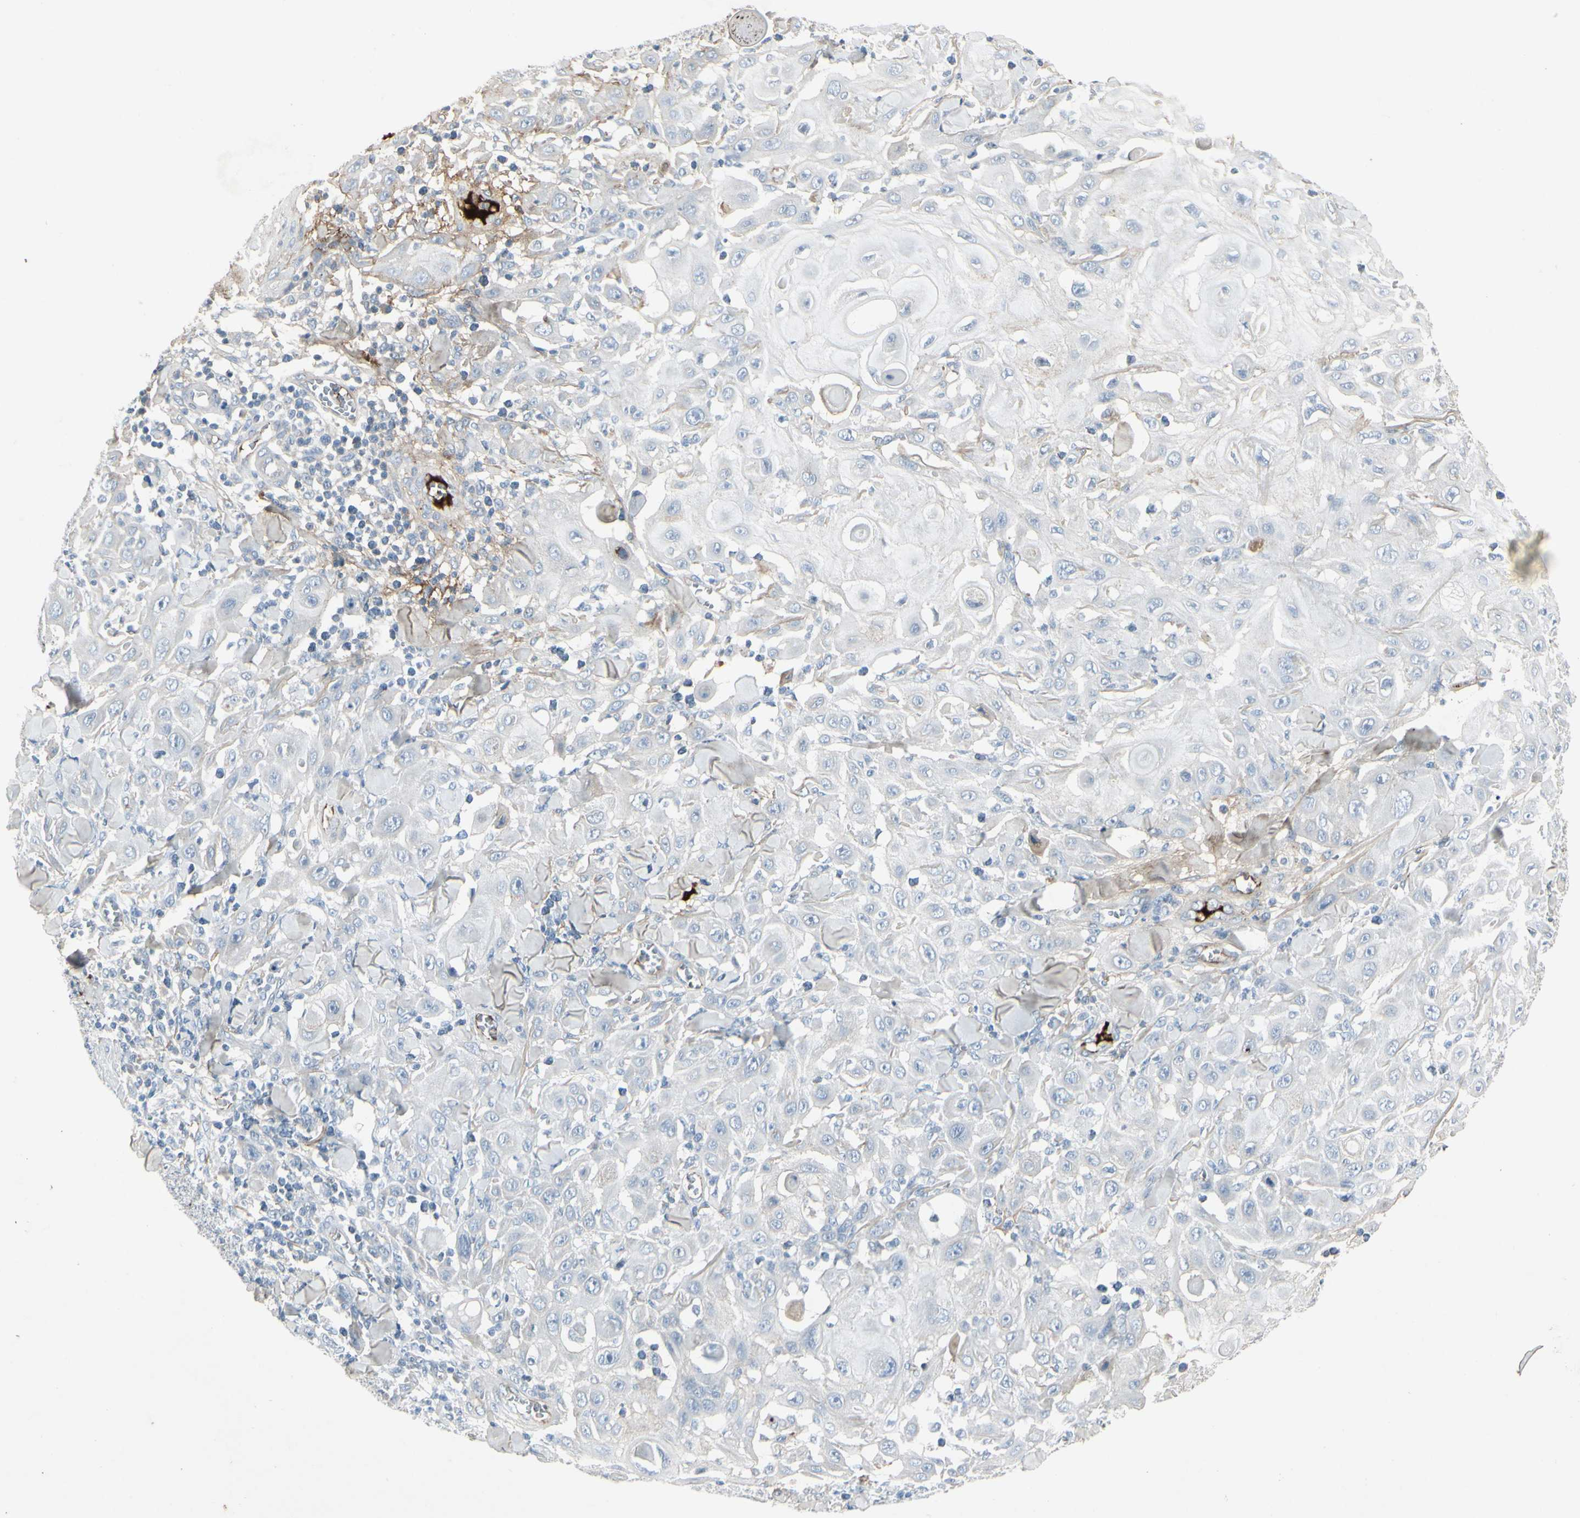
{"staining": {"intensity": "negative", "quantity": "none", "location": "none"}, "tissue": "skin cancer", "cell_type": "Tumor cells", "image_type": "cancer", "snomed": [{"axis": "morphology", "description": "Squamous cell carcinoma, NOS"}, {"axis": "topography", "description": "Skin"}], "caption": "Image shows no protein expression in tumor cells of skin cancer (squamous cell carcinoma) tissue.", "gene": "IGHM", "patient": {"sex": "male", "age": 24}}